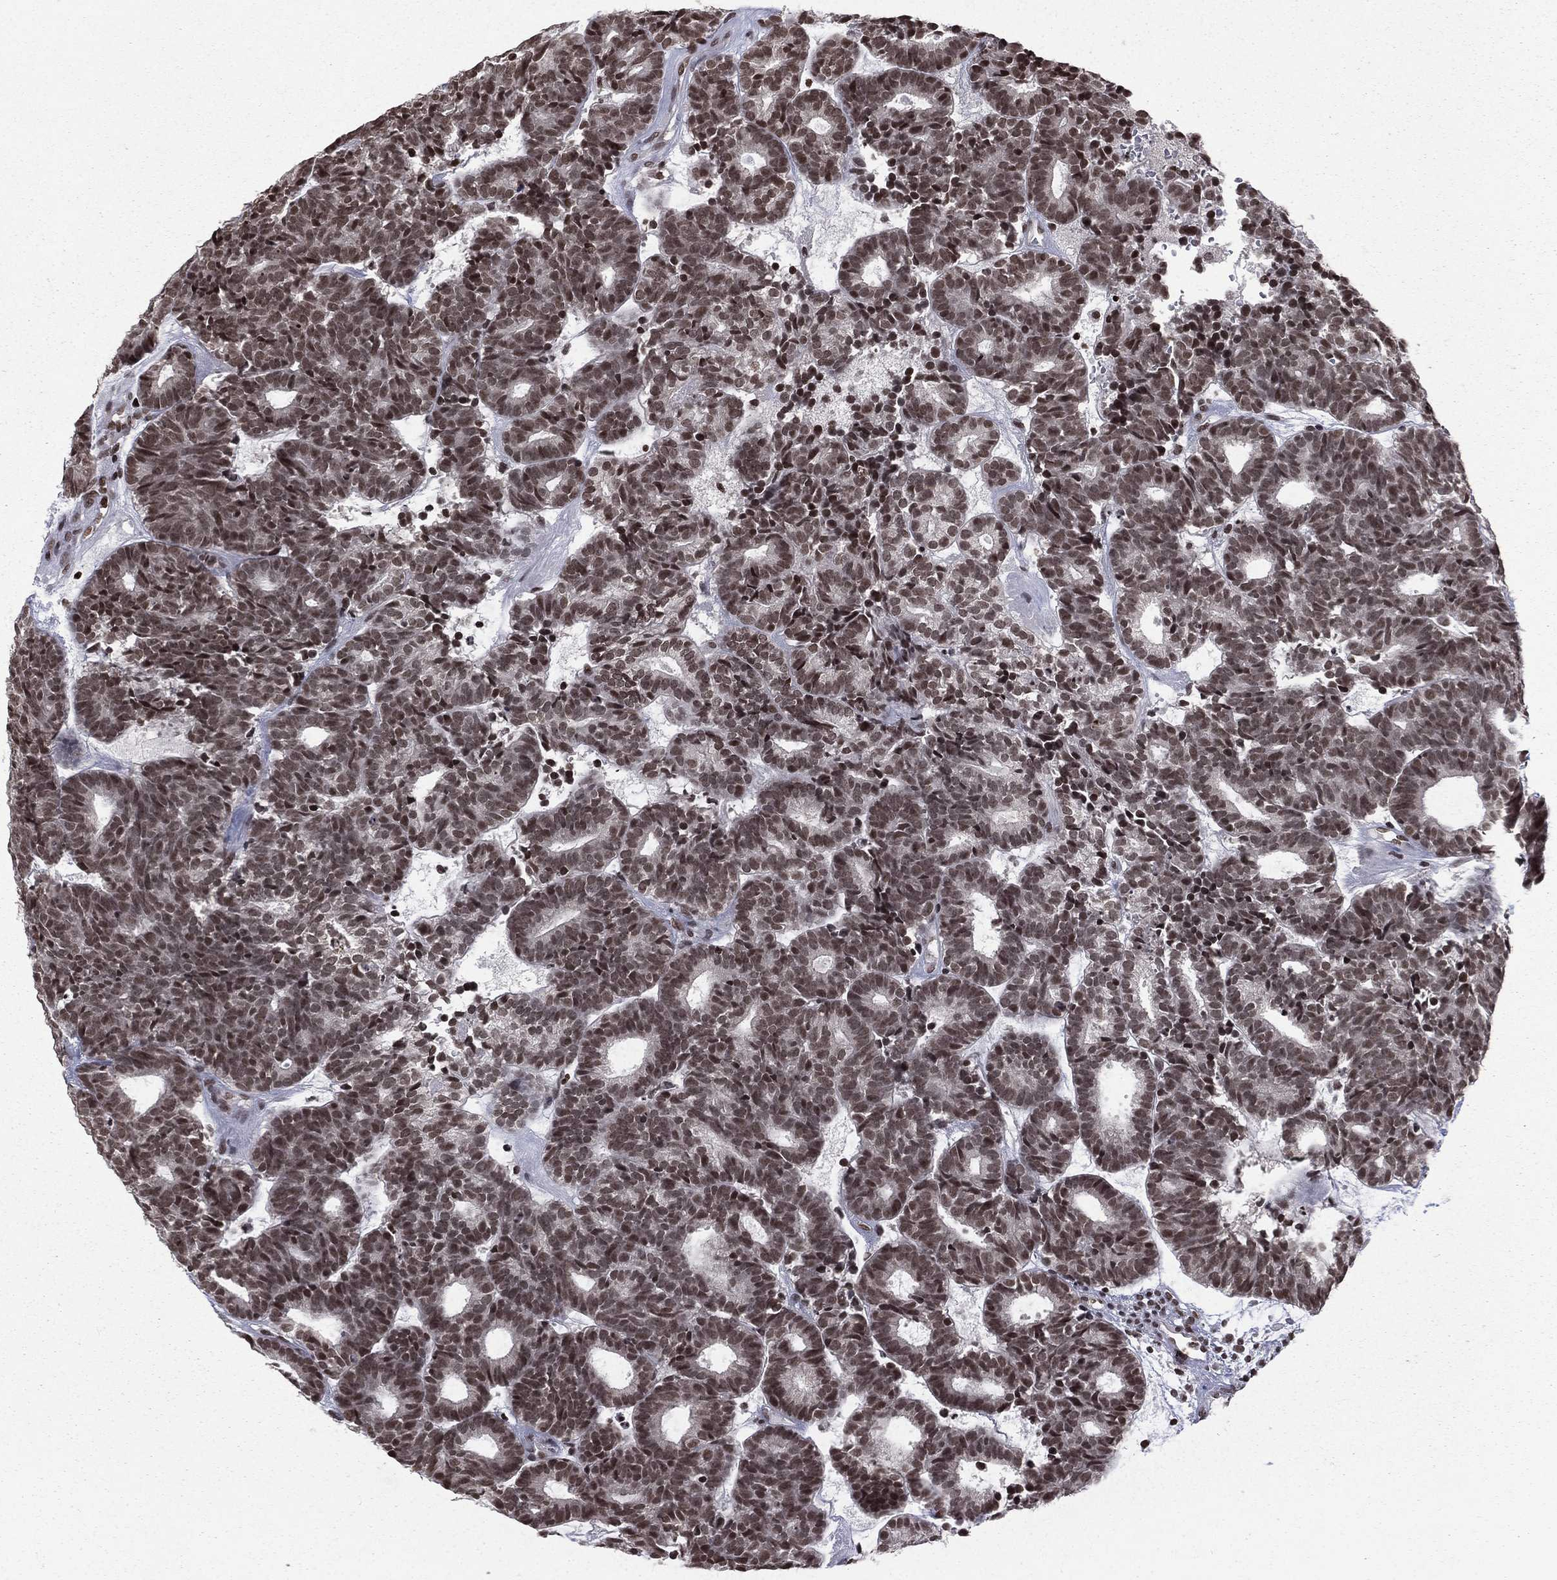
{"staining": {"intensity": "strong", "quantity": ">75%", "location": "nuclear"}, "tissue": "head and neck cancer", "cell_type": "Tumor cells", "image_type": "cancer", "snomed": [{"axis": "morphology", "description": "Adenocarcinoma, NOS"}, {"axis": "topography", "description": "Head-Neck"}], "caption": "Tumor cells display high levels of strong nuclear positivity in about >75% of cells in head and neck cancer (adenocarcinoma).", "gene": "RFX7", "patient": {"sex": "female", "age": 81}}